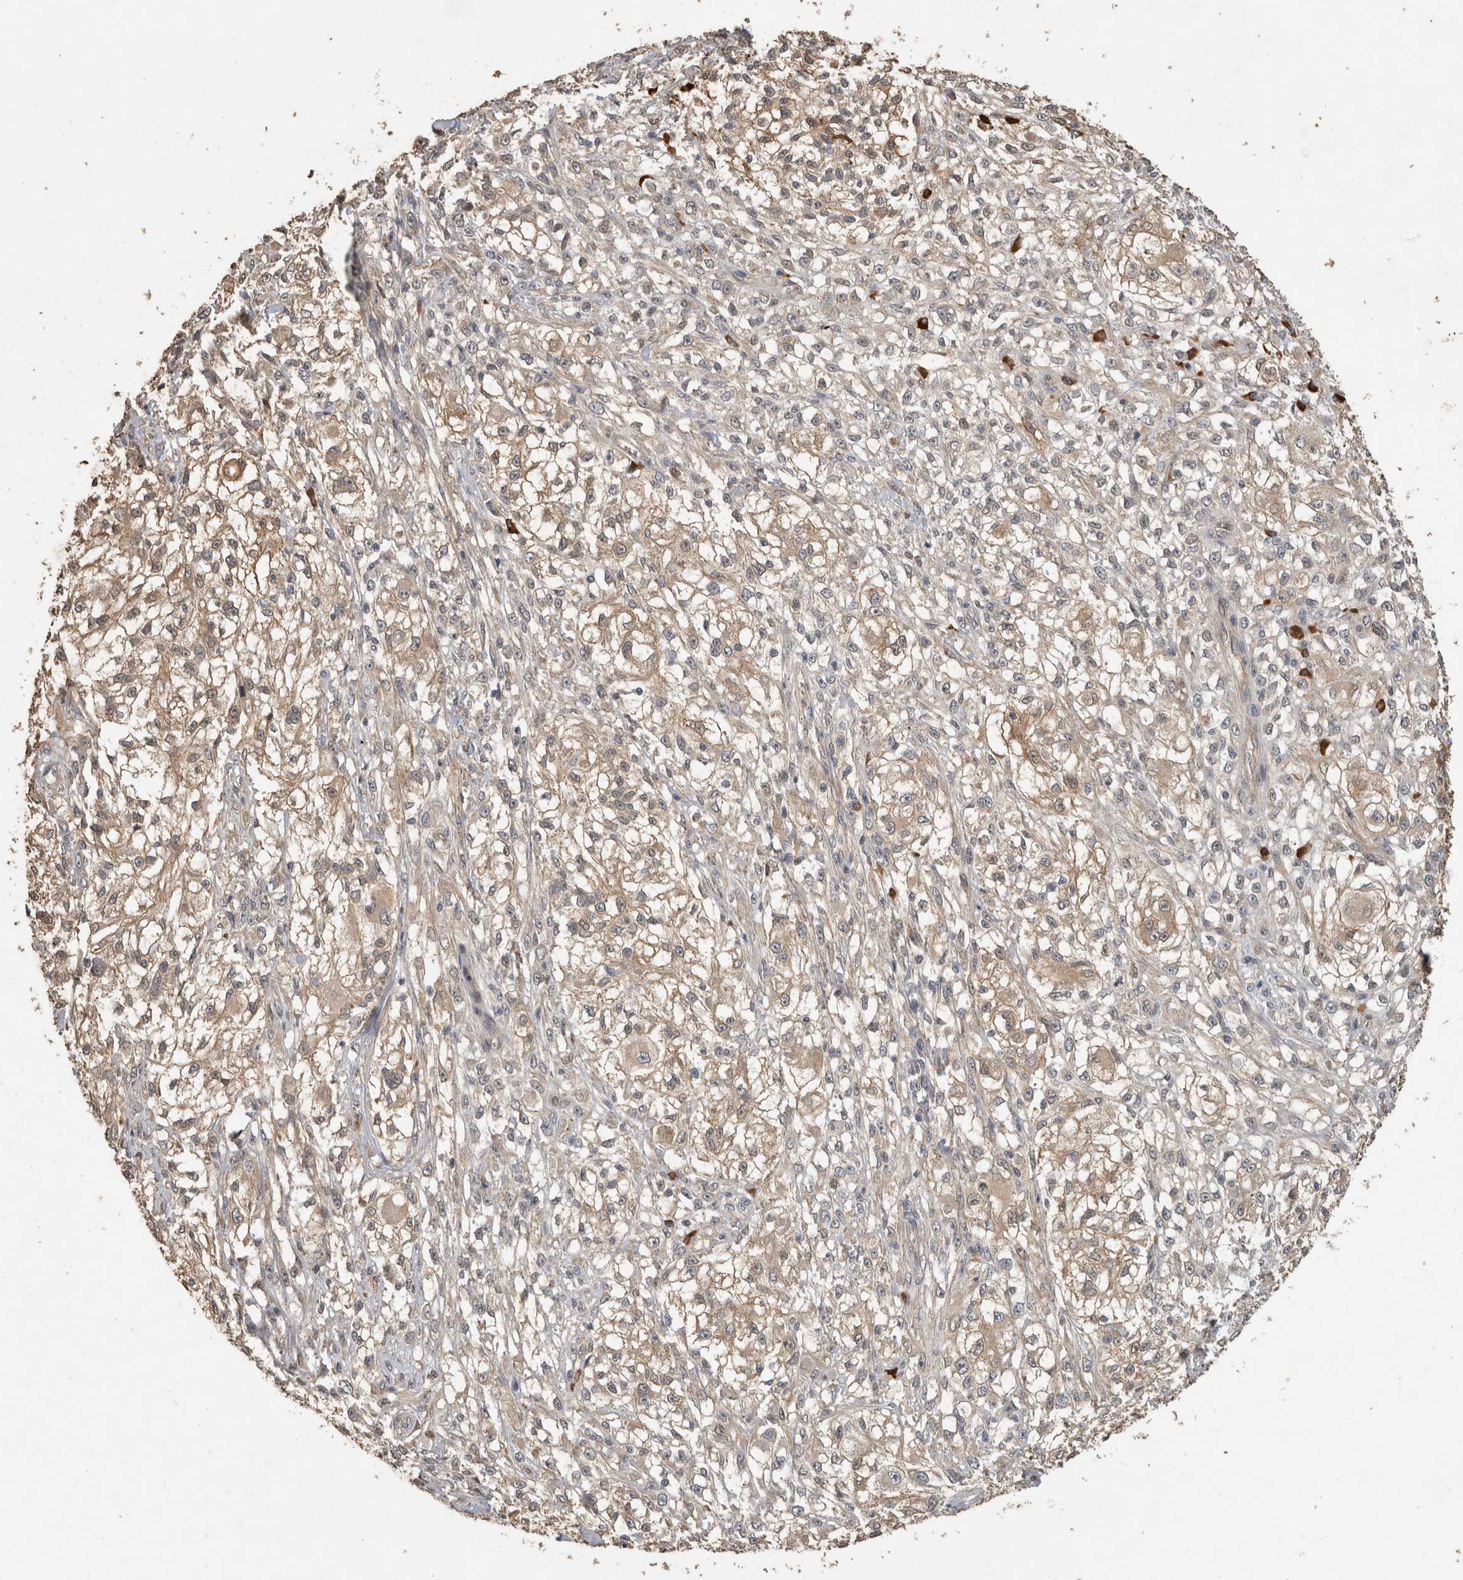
{"staining": {"intensity": "weak", "quantity": "25%-75%", "location": "cytoplasmic/membranous"}, "tissue": "melanoma", "cell_type": "Tumor cells", "image_type": "cancer", "snomed": [{"axis": "morphology", "description": "Malignant melanoma, NOS"}, {"axis": "topography", "description": "Skin of head"}], "caption": "The histopathology image demonstrates staining of melanoma, revealing weak cytoplasmic/membranous protein expression (brown color) within tumor cells.", "gene": "RHPN1", "patient": {"sex": "male", "age": 83}}